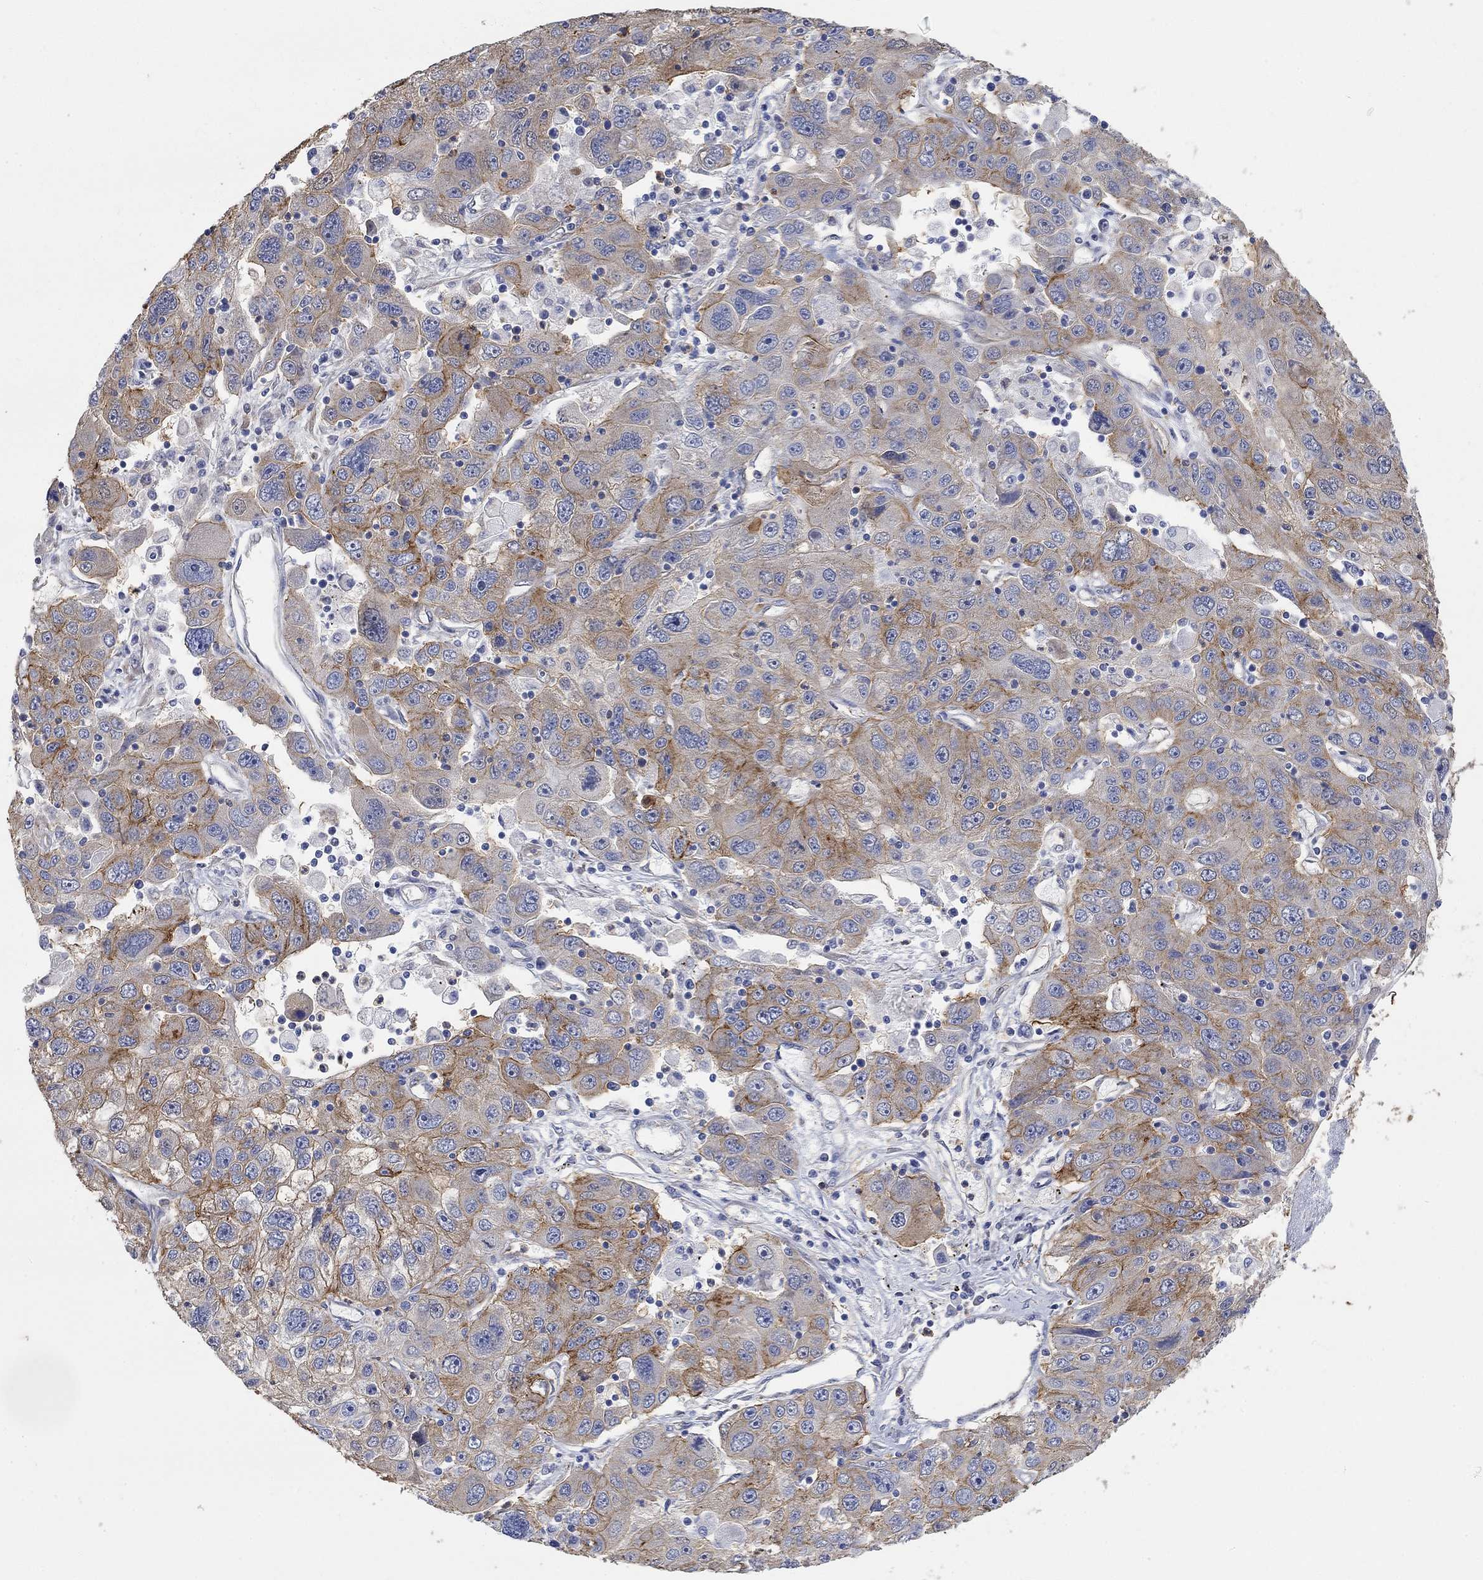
{"staining": {"intensity": "strong", "quantity": "<25%", "location": "cytoplasmic/membranous"}, "tissue": "stomach cancer", "cell_type": "Tumor cells", "image_type": "cancer", "snomed": [{"axis": "morphology", "description": "Adenocarcinoma, NOS"}, {"axis": "topography", "description": "Stomach"}], "caption": "About <25% of tumor cells in stomach cancer (adenocarcinoma) demonstrate strong cytoplasmic/membranous protein staining as visualized by brown immunohistochemical staining.", "gene": "SYT16", "patient": {"sex": "male", "age": 56}}